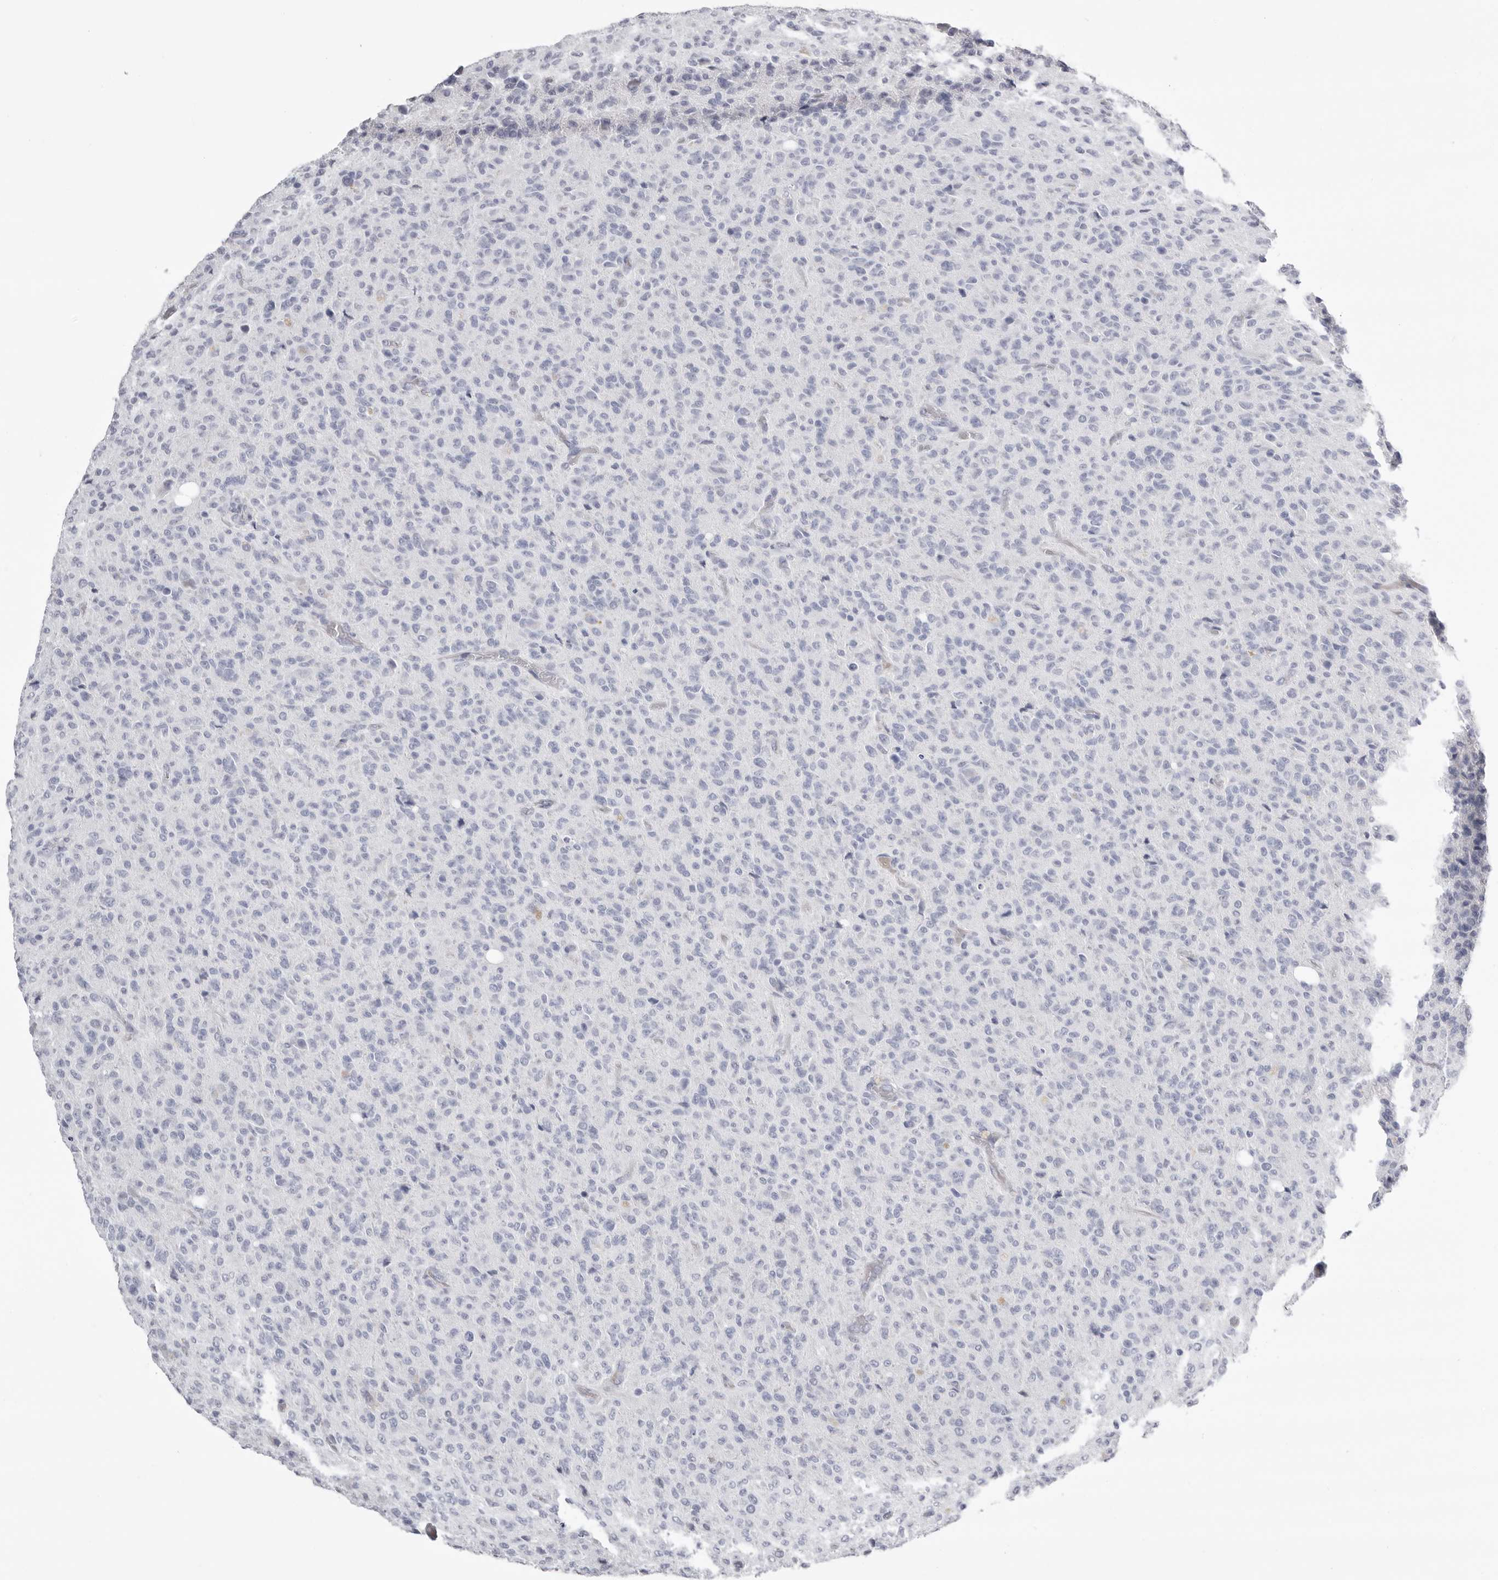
{"staining": {"intensity": "negative", "quantity": "none", "location": "none"}, "tissue": "glioma", "cell_type": "Tumor cells", "image_type": "cancer", "snomed": [{"axis": "morphology", "description": "Glioma, malignant, High grade"}, {"axis": "topography", "description": "Brain"}], "caption": "This image is of glioma stained with IHC to label a protein in brown with the nuclei are counter-stained blue. There is no expression in tumor cells.", "gene": "LPO", "patient": {"sex": "female", "age": 57}}